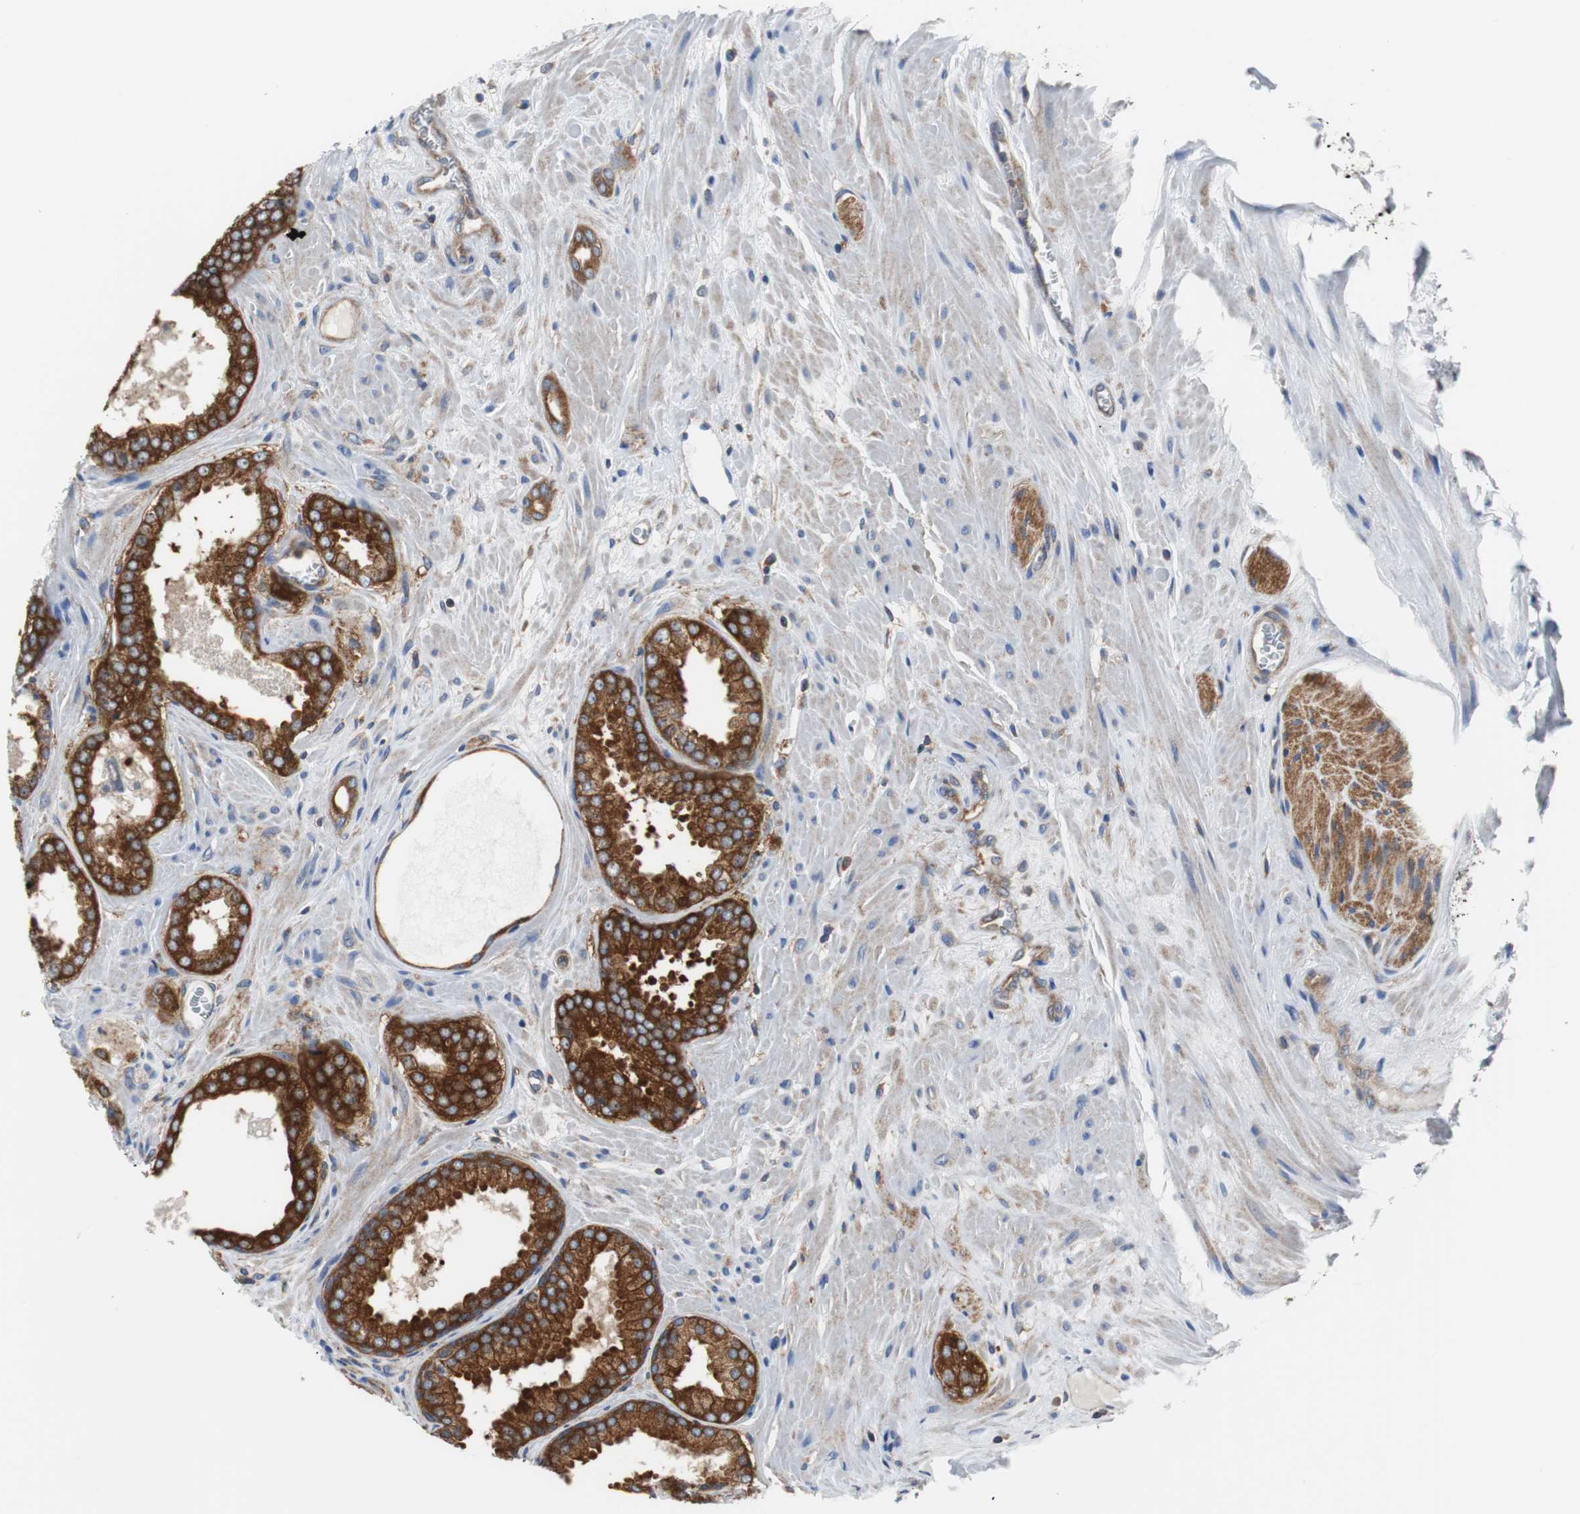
{"staining": {"intensity": "strong", "quantity": ">75%", "location": "cytoplasmic/membranous"}, "tissue": "prostate cancer", "cell_type": "Tumor cells", "image_type": "cancer", "snomed": [{"axis": "morphology", "description": "Adenocarcinoma, Low grade"}, {"axis": "topography", "description": "Prostate"}], "caption": "A photomicrograph showing strong cytoplasmic/membranous expression in about >75% of tumor cells in prostate cancer (low-grade adenocarcinoma), as visualized by brown immunohistochemical staining.", "gene": "BRAF", "patient": {"sex": "male", "age": 60}}